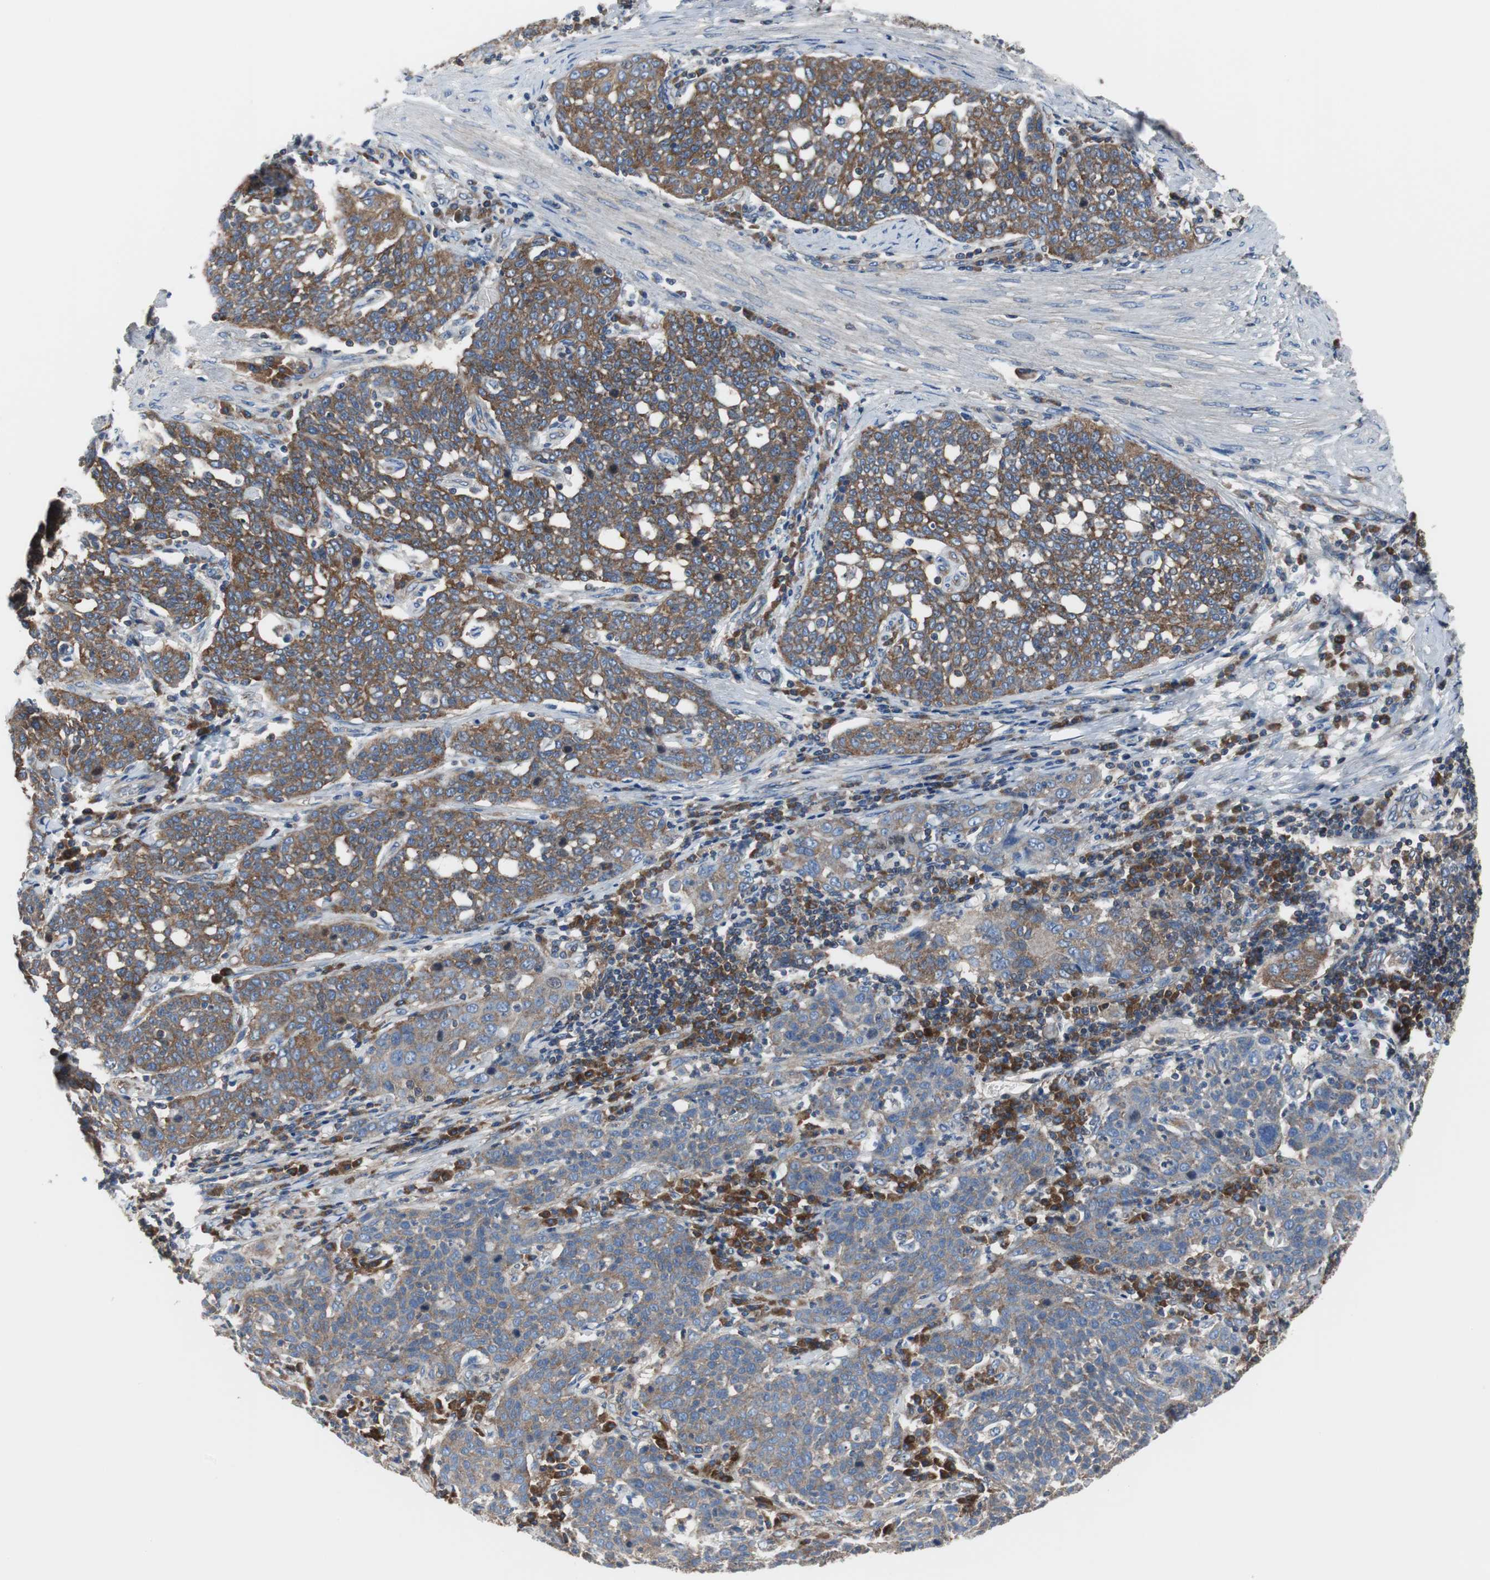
{"staining": {"intensity": "strong", "quantity": ">75%", "location": "cytoplasmic/membranous"}, "tissue": "cervical cancer", "cell_type": "Tumor cells", "image_type": "cancer", "snomed": [{"axis": "morphology", "description": "Squamous cell carcinoma, NOS"}, {"axis": "topography", "description": "Cervix"}], "caption": "Immunohistochemistry (IHC) of human cervical cancer (squamous cell carcinoma) shows high levels of strong cytoplasmic/membranous positivity in approximately >75% of tumor cells. (Brightfield microscopy of DAB IHC at high magnification).", "gene": "BRAF", "patient": {"sex": "female", "age": 34}}